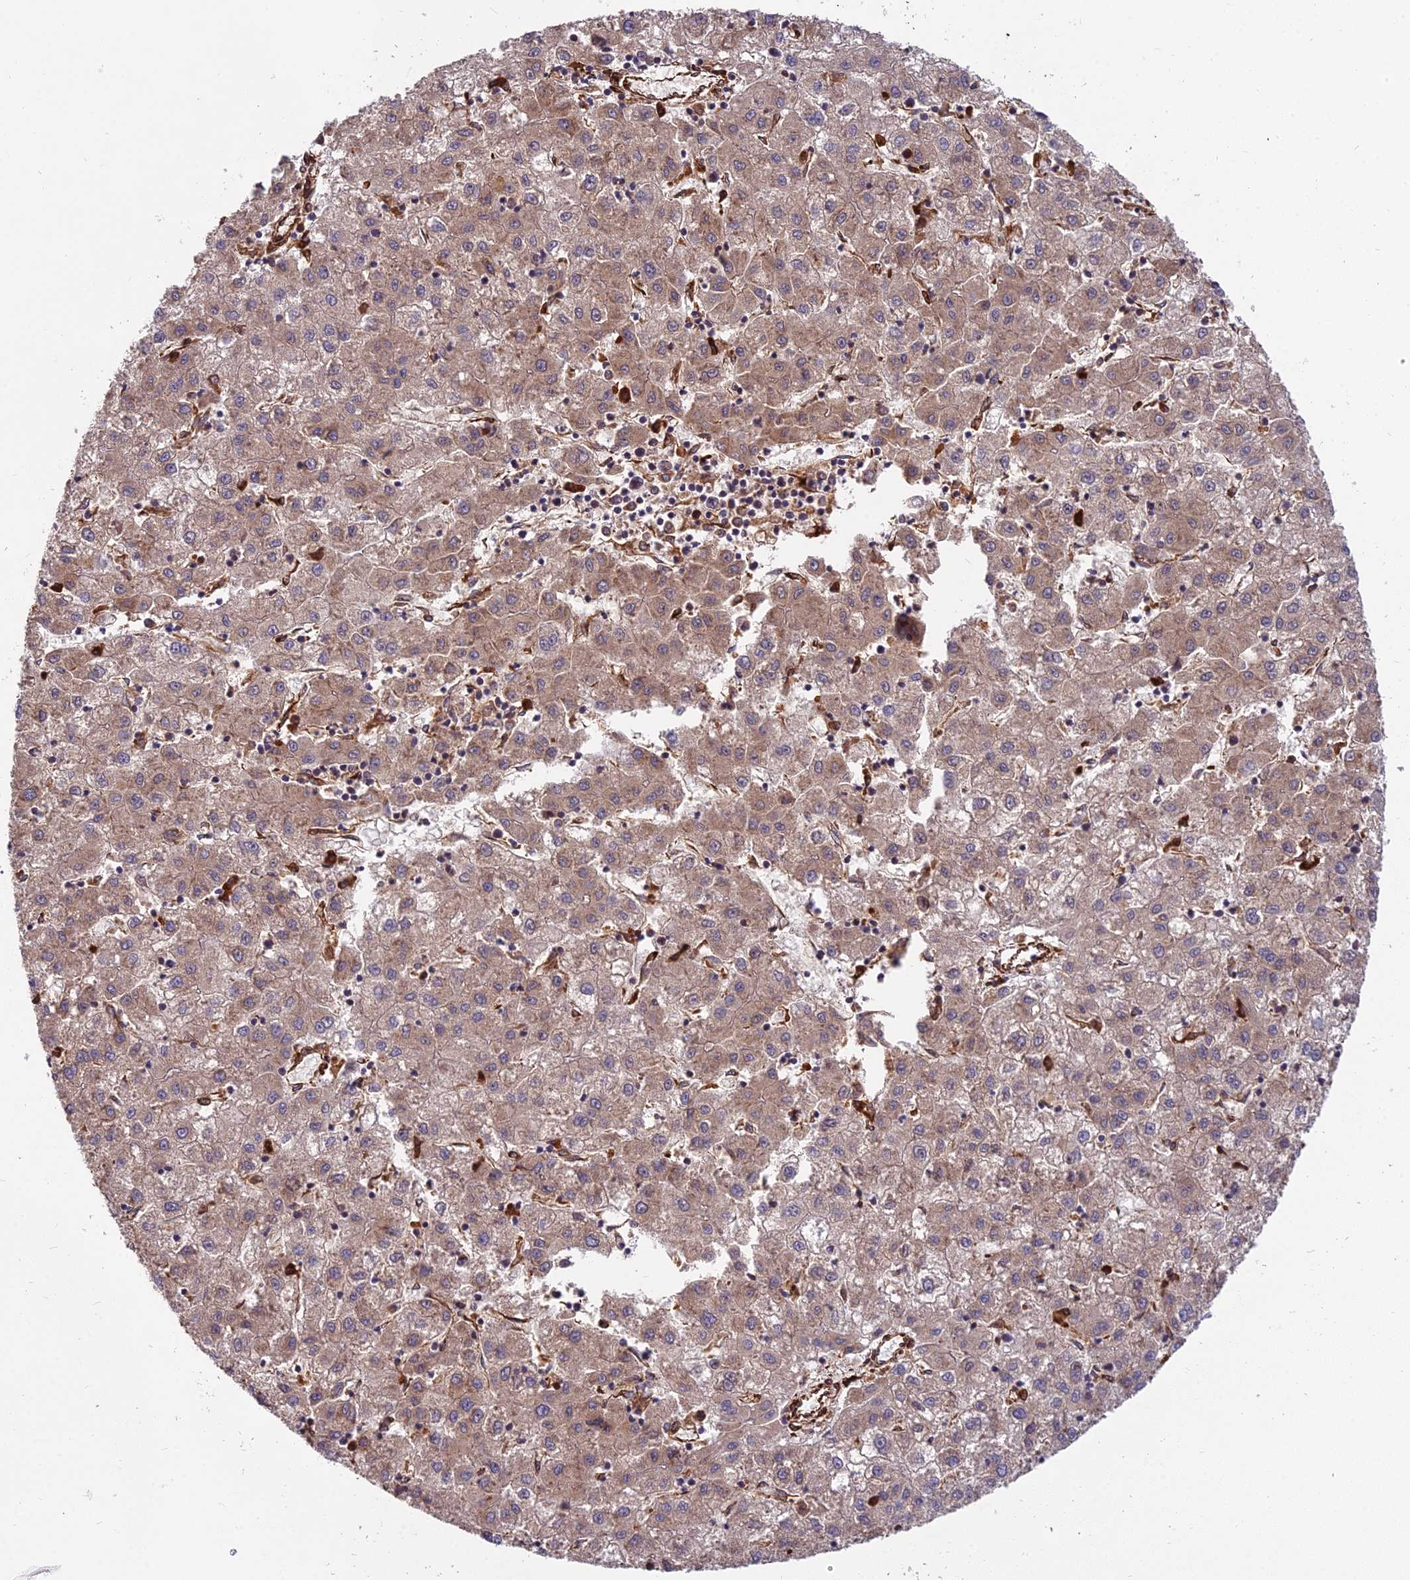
{"staining": {"intensity": "moderate", "quantity": ">75%", "location": "cytoplasmic/membranous"}, "tissue": "liver cancer", "cell_type": "Tumor cells", "image_type": "cancer", "snomed": [{"axis": "morphology", "description": "Carcinoma, Hepatocellular, NOS"}, {"axis": "topography", "description": "Liver"}], "caption": "There is medium levels of moderate cytoplasmic/membranous positivity in tumor cells of liver cancer (hepatocellular carcinoma), as demonstrated by immunohistochemical staining (brown color).", "gene": "NDUFAF7", "patient": {"sex": "male", "age": 72}}